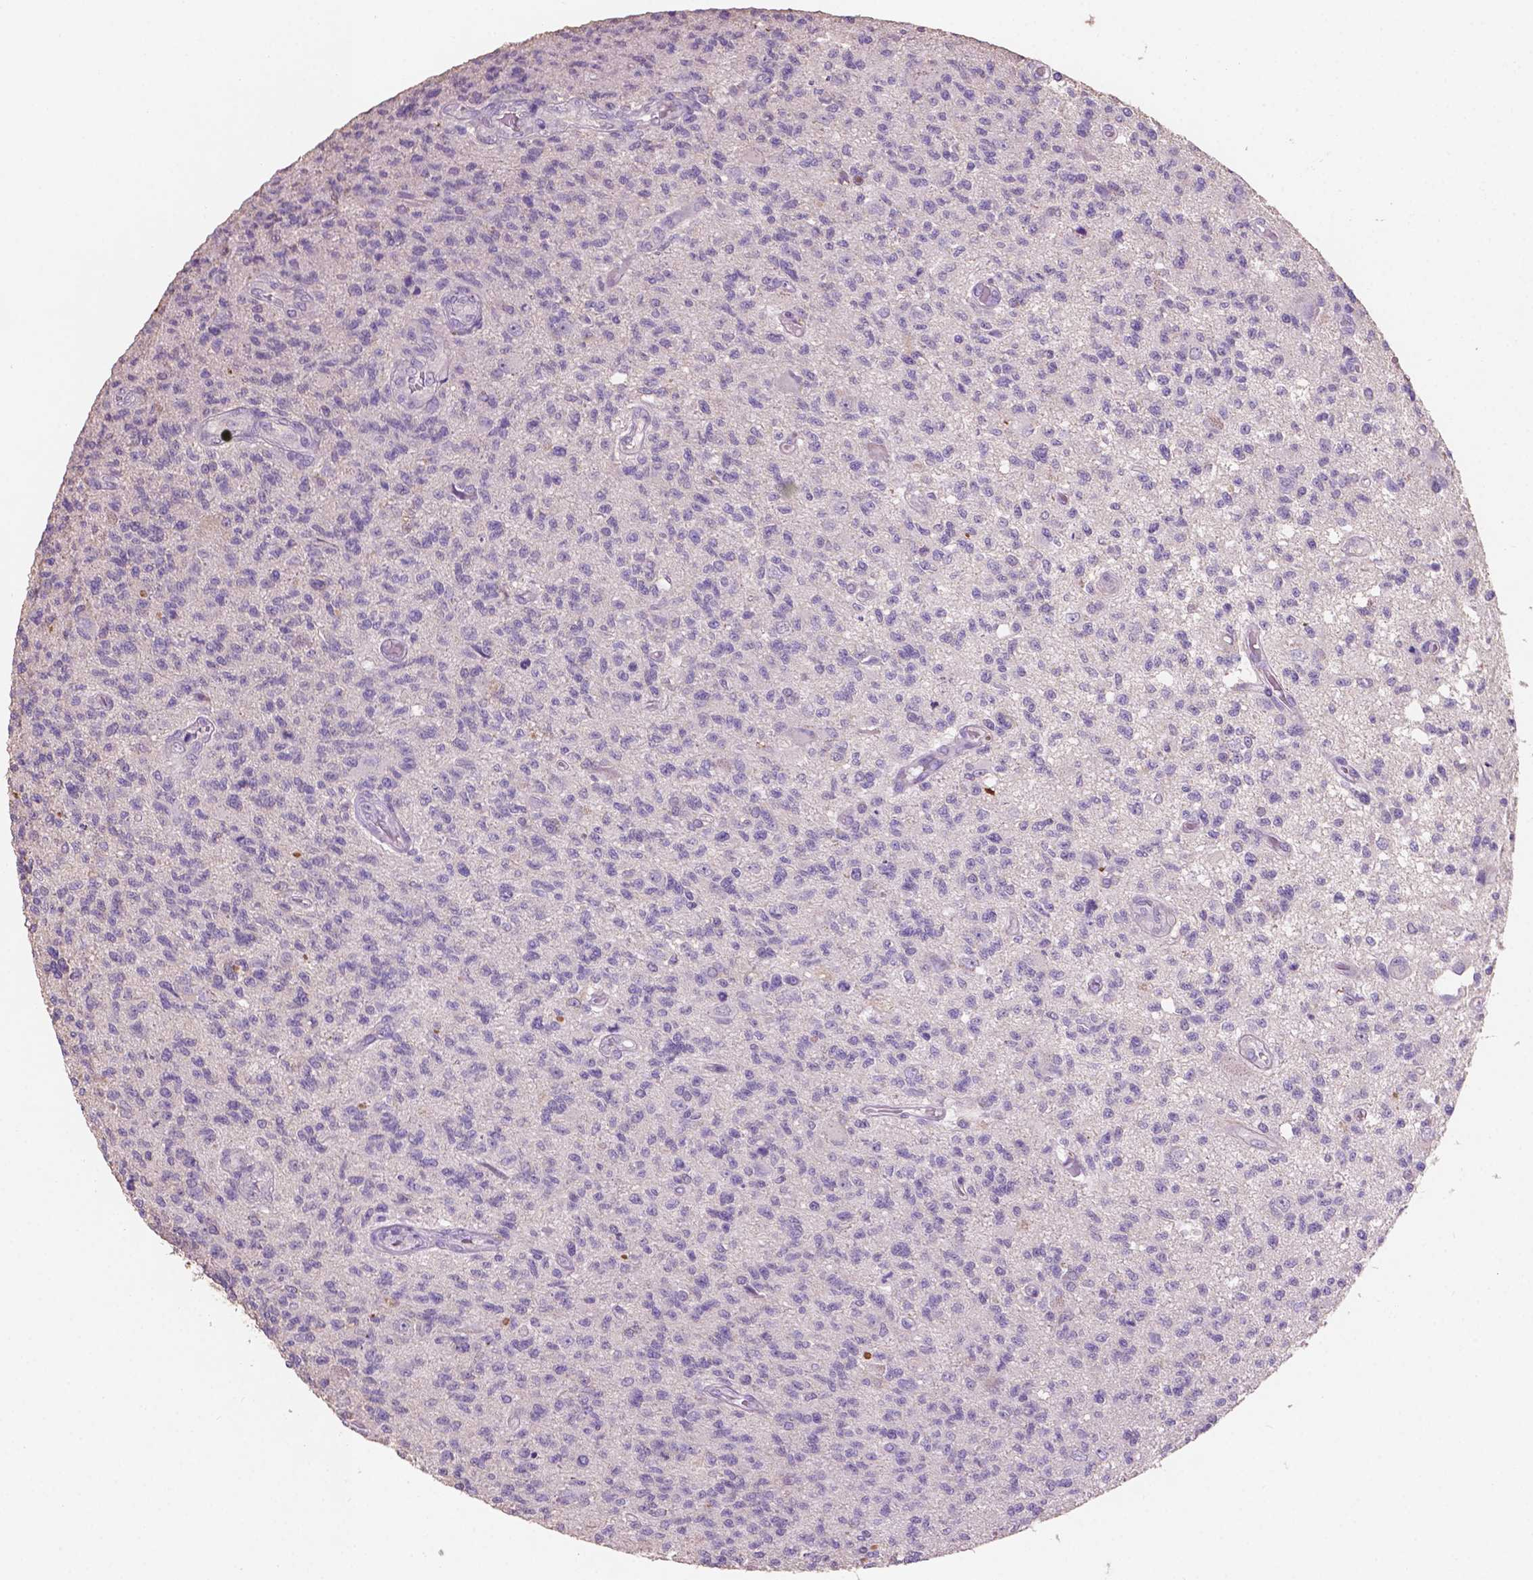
{"staining": {"intensity": "negative", "quantity": "none", "location": "none"}, "tissue": "glioma", "cell_type": "Tumor cells", "image_type": "cancer", "snomed": [{"axis": "morphology", "description": "Glioma, malignant, High grade"}, {"axis": "topography", "description": "Brain"}], "caption": "Tumor cells are negative for protein expression in human glioma.", "gene": "SBSN", "patient": {"sex": "male", "age": 56}}